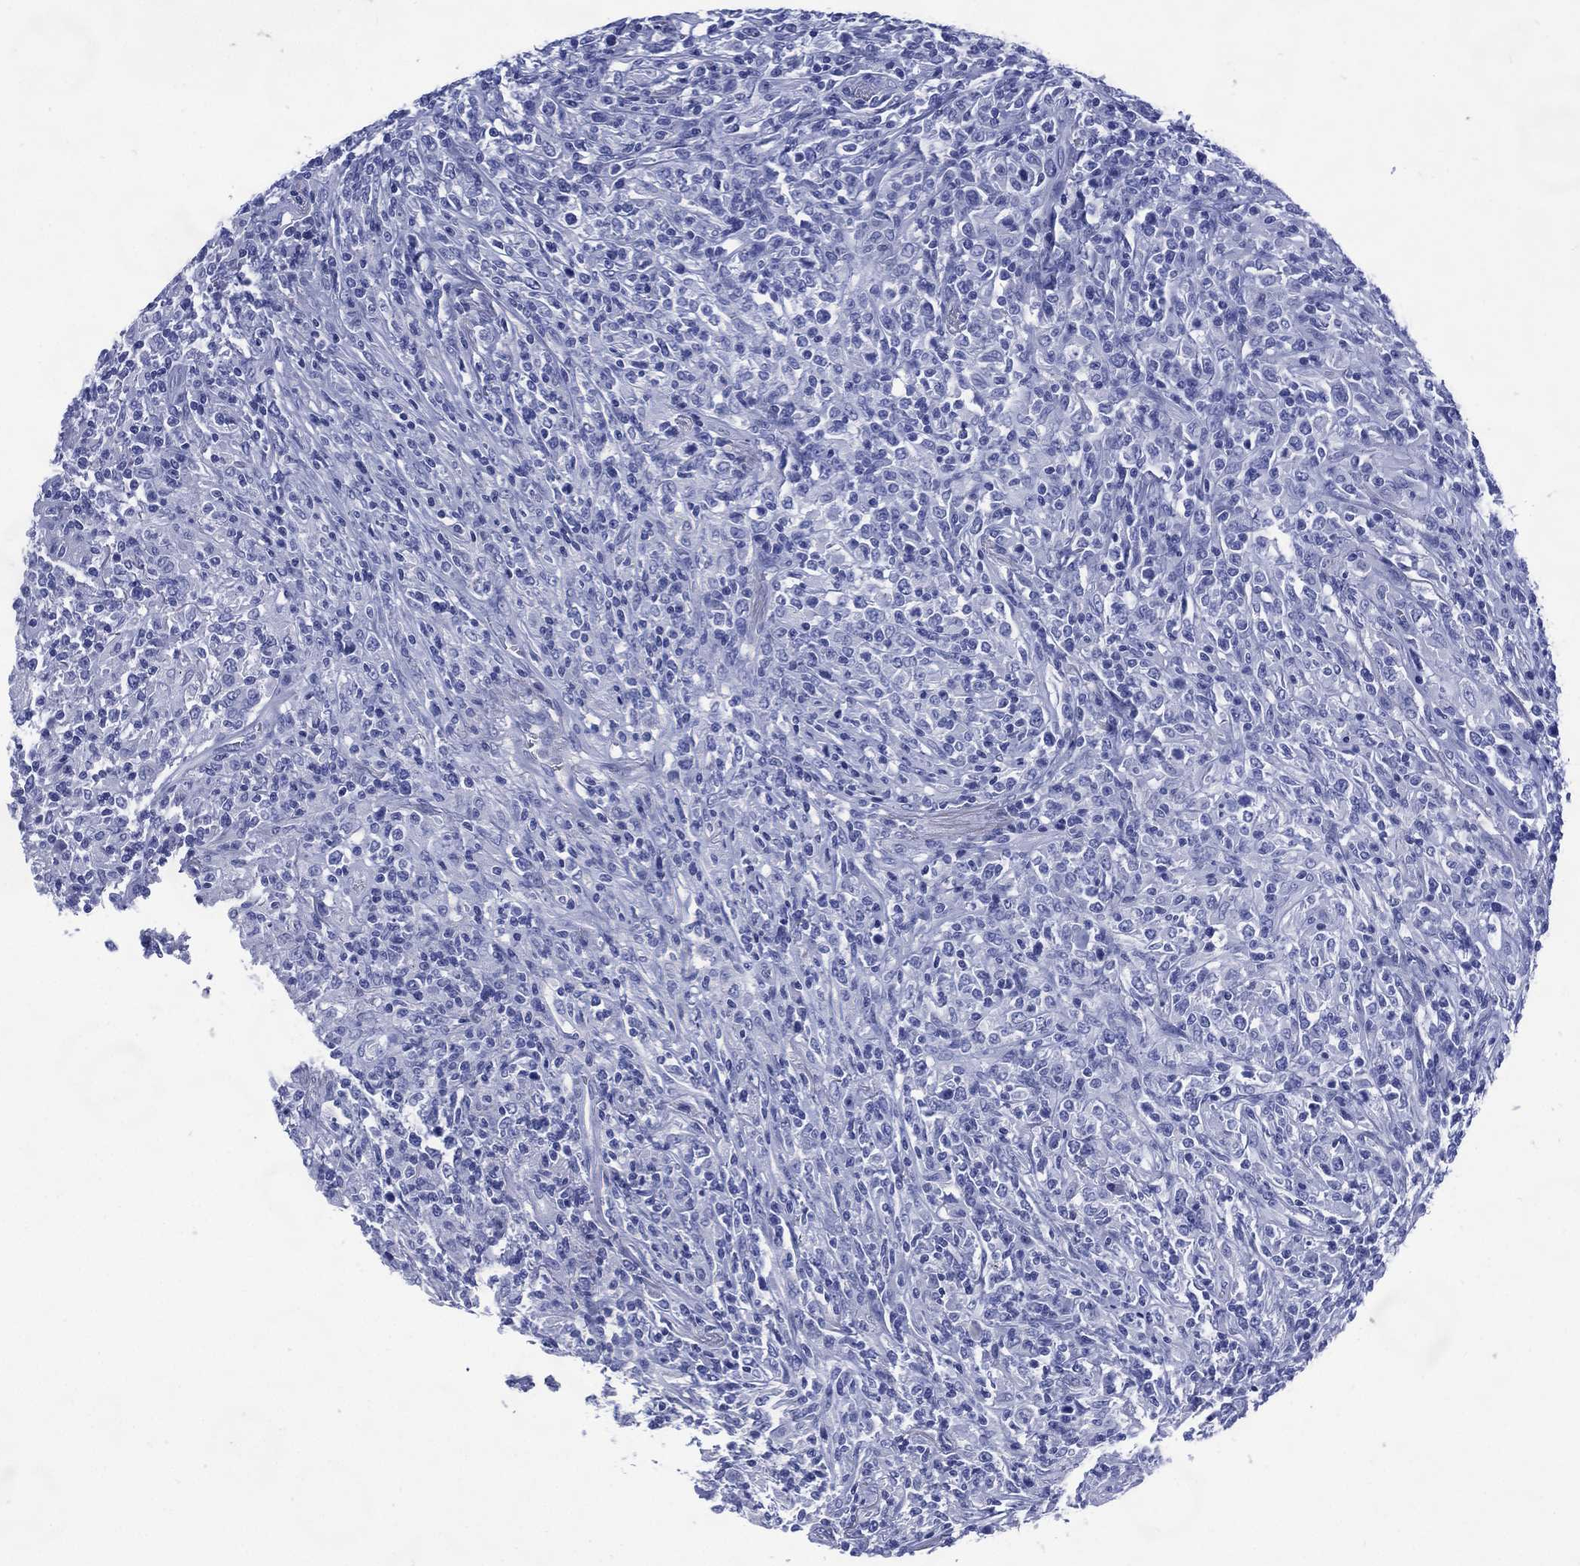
{"staining": {"intensity": "negative", "quantity": "none", "location": "none"}, "tissue": "lymphoma", "cell_type": "Tumor cells", "image_type": "cancer", "snomed": [{"axis": "morphology", "description": "Malignant lymphoma, non-Hodgkin's type, High grade"}, {"axis": "topography", "description": "Lung"}], "caption": "An IHC histopathology image of lymphoma is shown. There is no staining in tumor cells of lymphoma.", "gene": "SHCBP1L", "patient": {"sex": "male", "age": 79}}